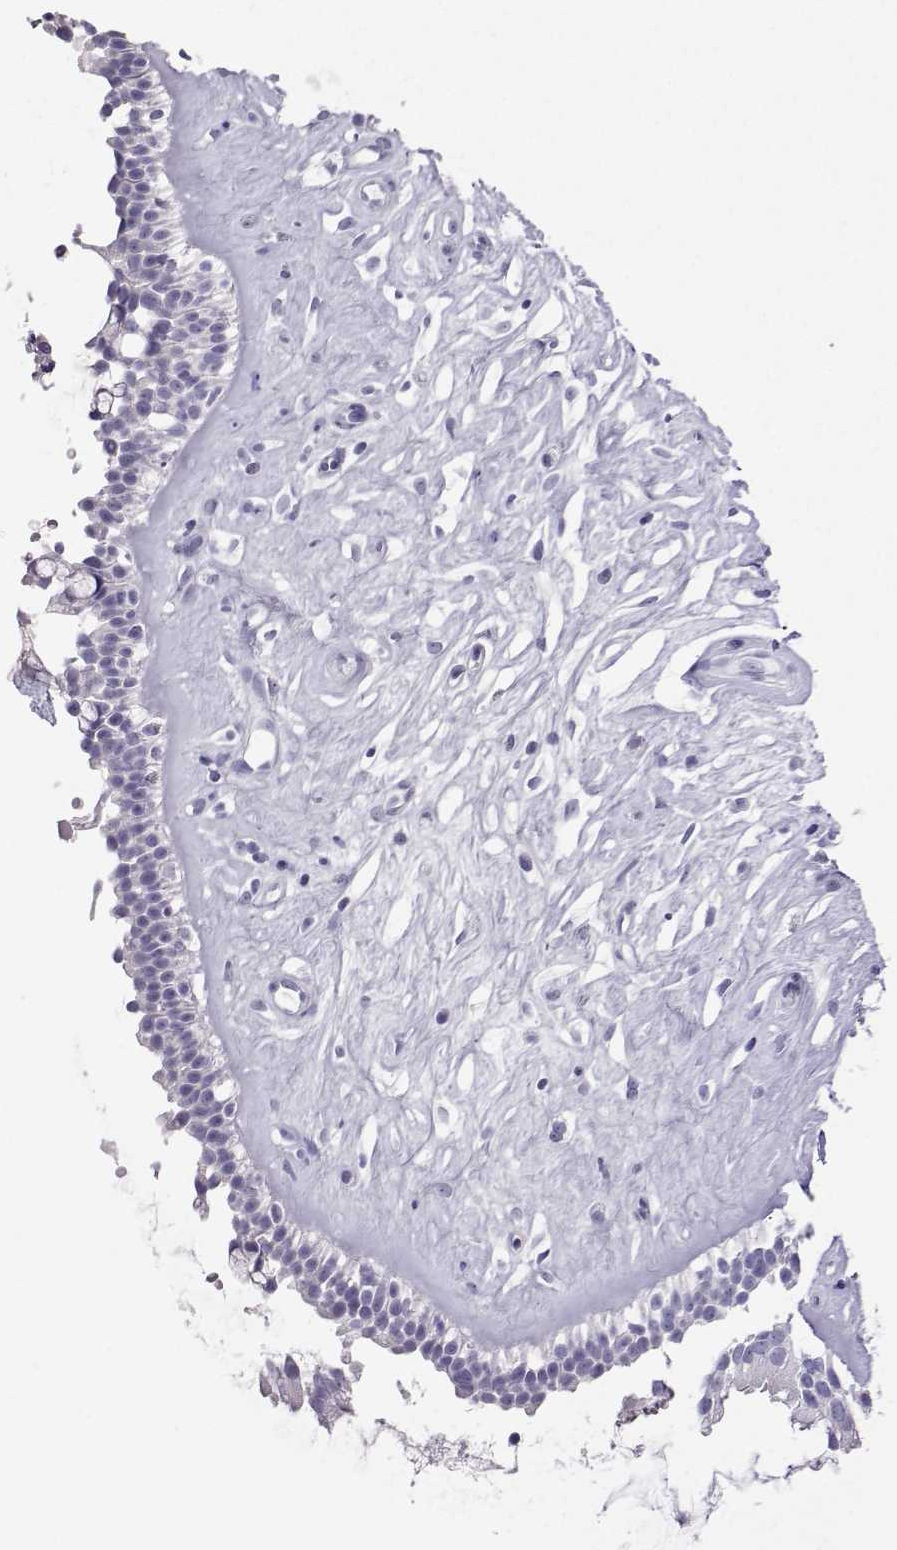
{"staining": {"intensity": "negative", "quantity": "none", "location": "none"}, "tissue": "nasopharynx", "cell_type": "Respiratory epithelial cells", "image_type": "normal", "snomed": [{"axis": "morphology", "description": "Normal tissue, NOS"}, {"axis": "topography", "description": "Nasopharynx"}], "caption": "This is an immunohistochemistry (IHC) histopathology image of benign nasopharynx. There is no positivity in respiratory epithelial cells.", "gene": "PLIN4", "patient": {"sex": "male", "age": 32}}